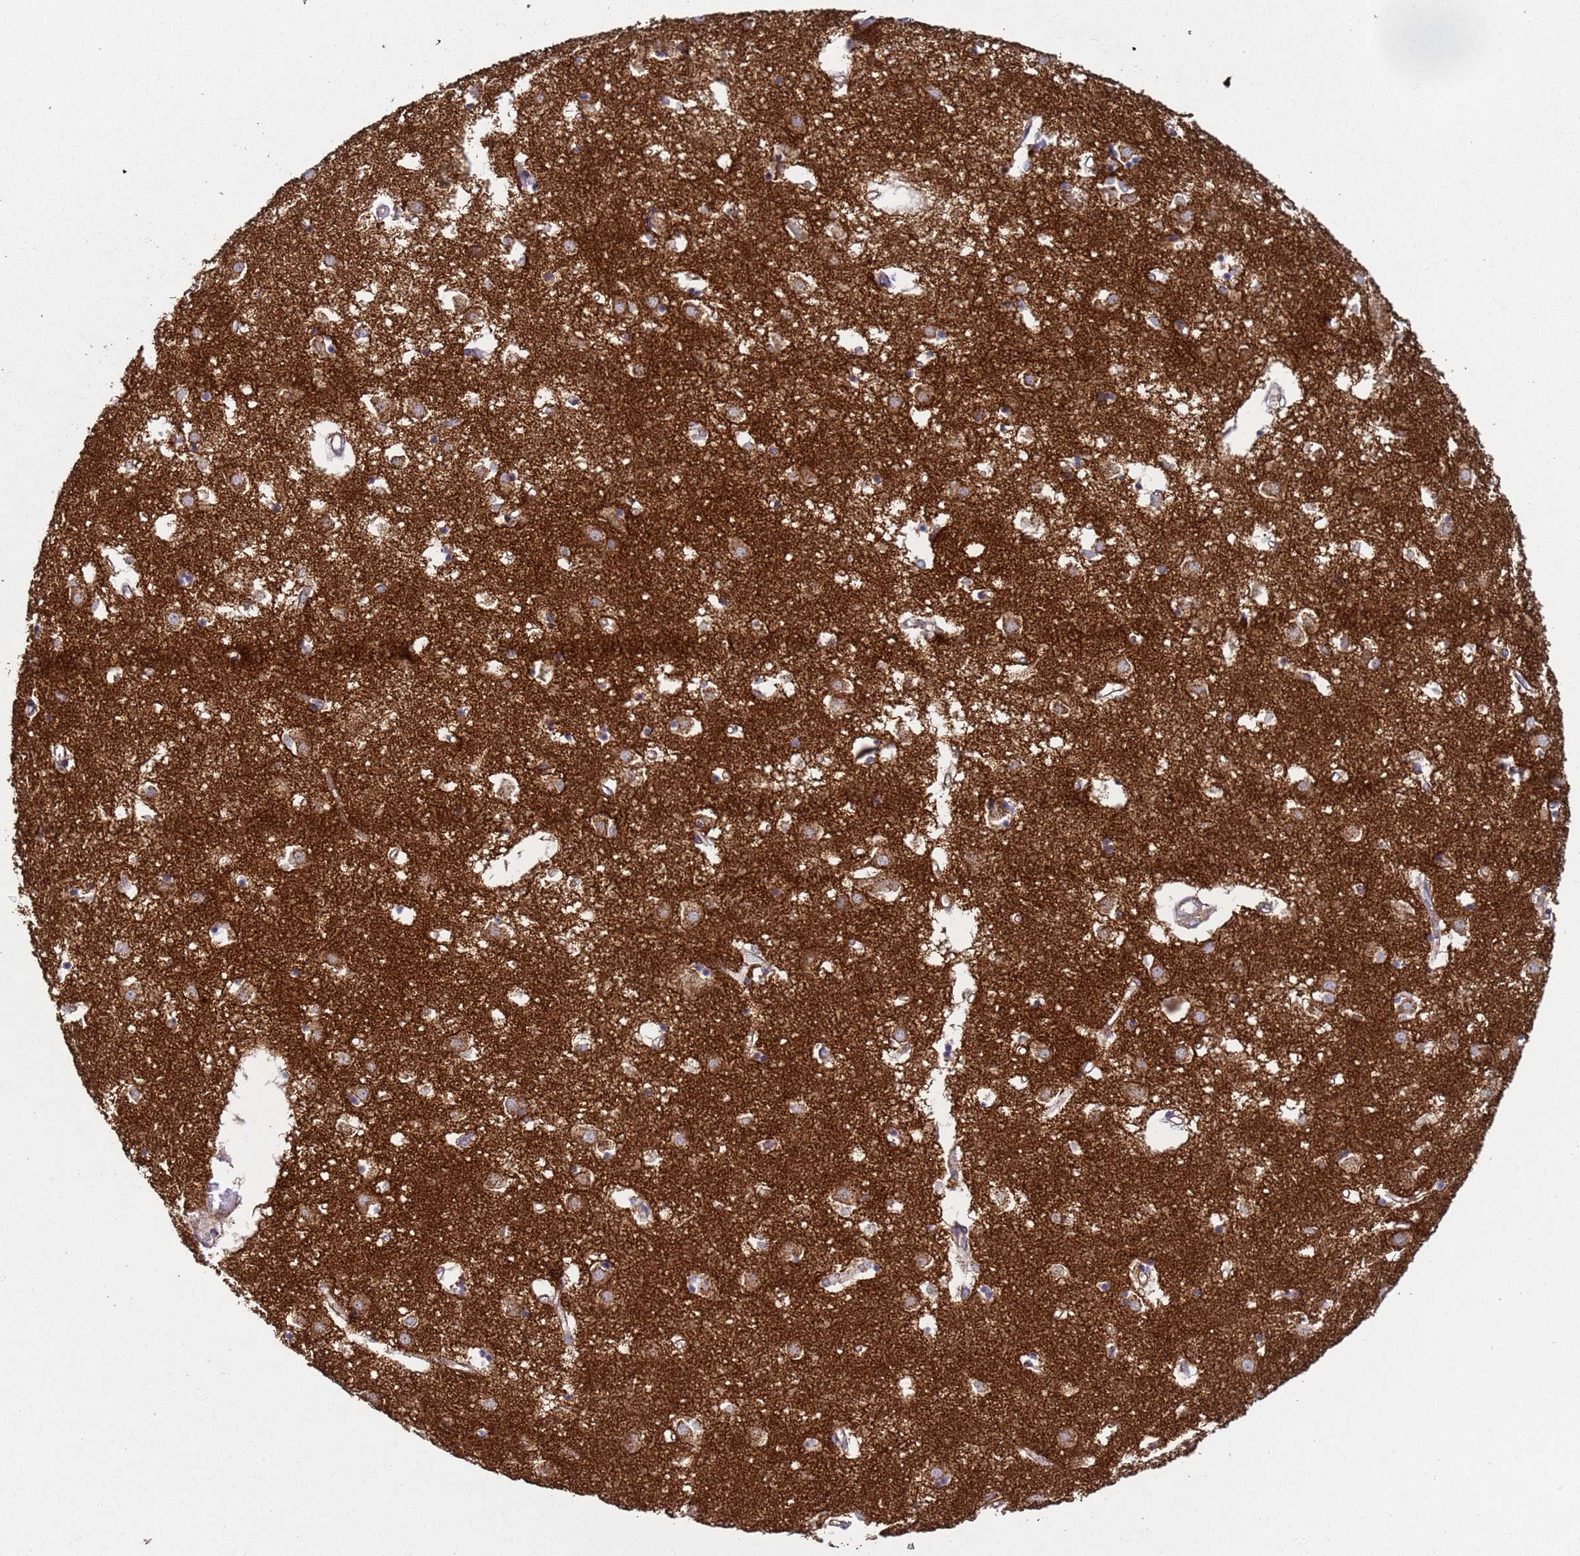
{"staining": {"intensity": "moderate", "quantity": "<25%", "location": "cytoplasmic/membranous"}, "tissue": "caudate", "cell_type": "Glial cells", "image_type": "normal", "snomed": [{"axis": "morphology", "description": "Normal tissue, NOS"}, {"axis": "topography", "description": "Lateral ventricle wall"}], "caption": "A histopathology image showing moderate cytoplasmic/membranous staining in approximately <25% of glial cells in normal caudate, as visualized by brown immunohistochemical staining.", "gene": "FBXO33", "patient": {"sex": "male", "age": 70}}